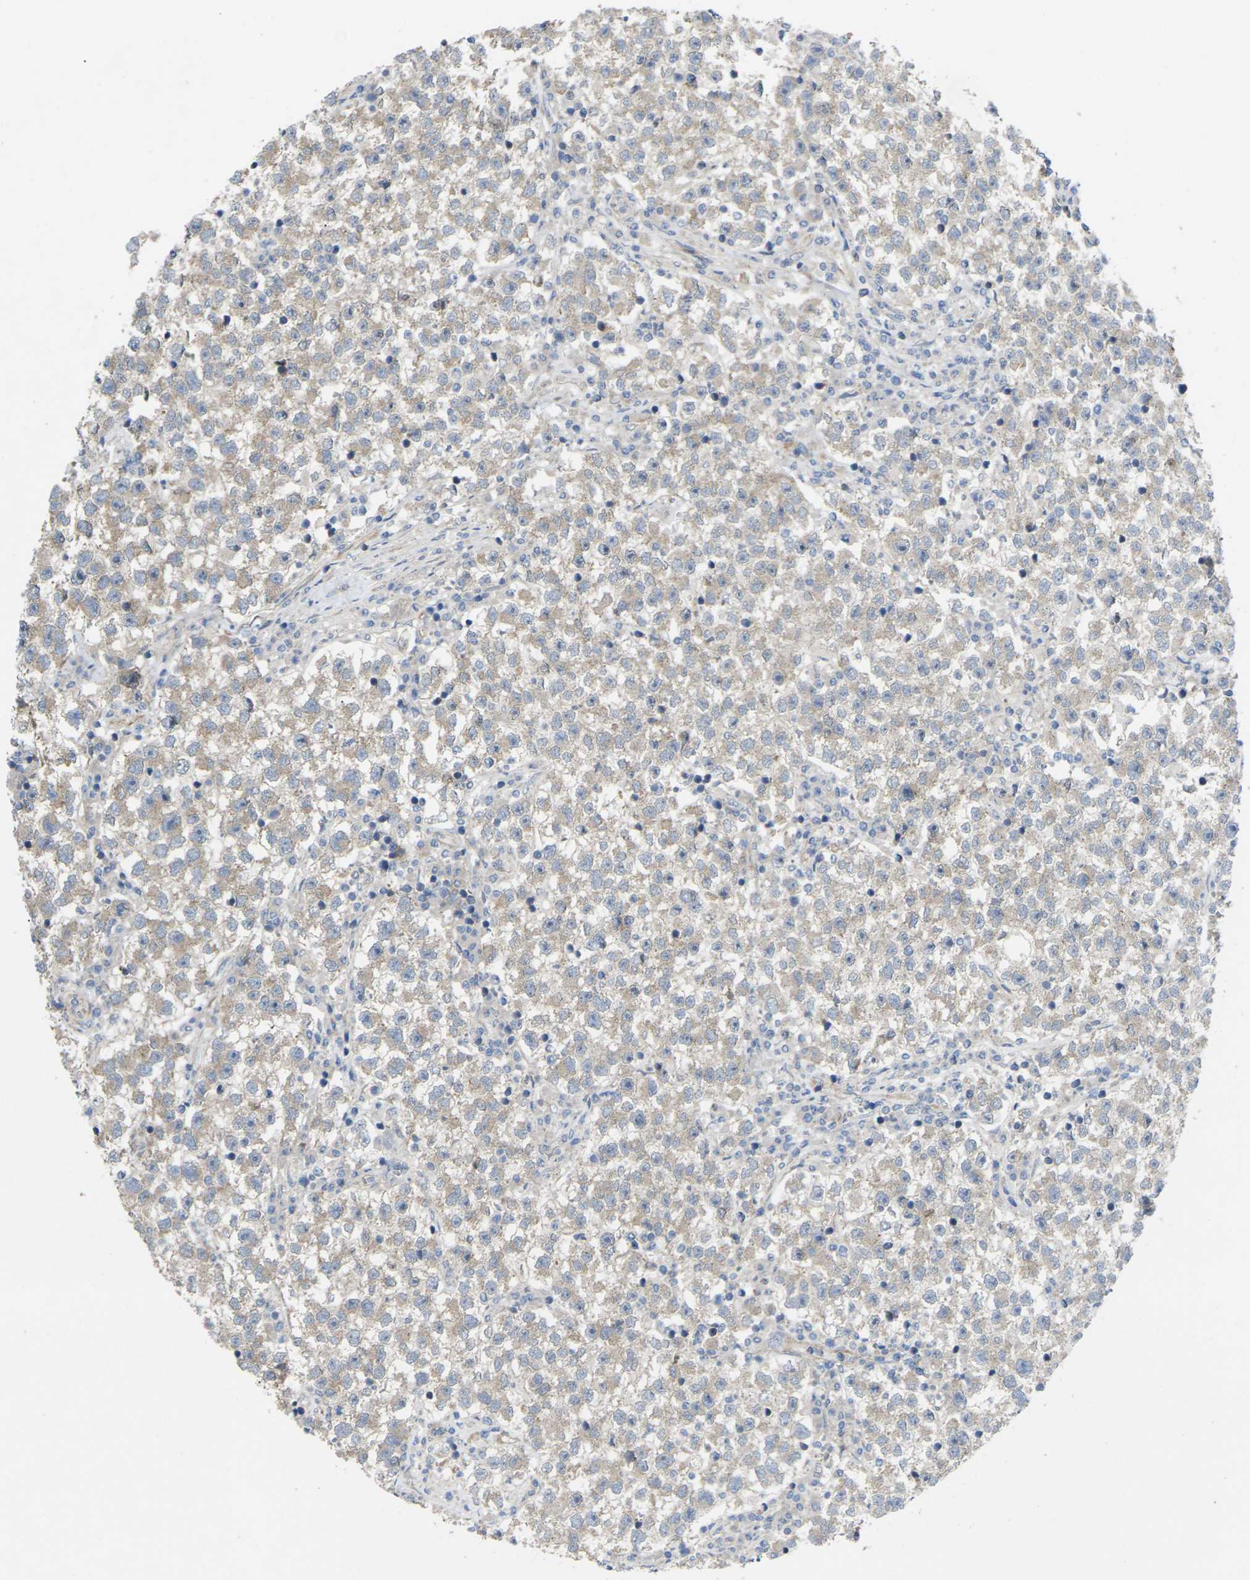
{"staining": {"intensity": "weak", "quantity": ">75%", "location": "cytoplasmic/membranous"}, "tissue": "testis cancer", "cell_type": "Tumor cells", "image_type": "cancer", "snomed": [{"axis": "morphology", "description": "Seminoma, NOS"}, {"axis": "topography", "description": "Testis"}], "caption": "This is a micrograph of immunohistochemistry staining of testis seminoma, which shows weak expression in the cytoplasmic/membranous of tumor cells.", "gene": "TIAM1", "patient": {"sex": "male", "age": 22}}